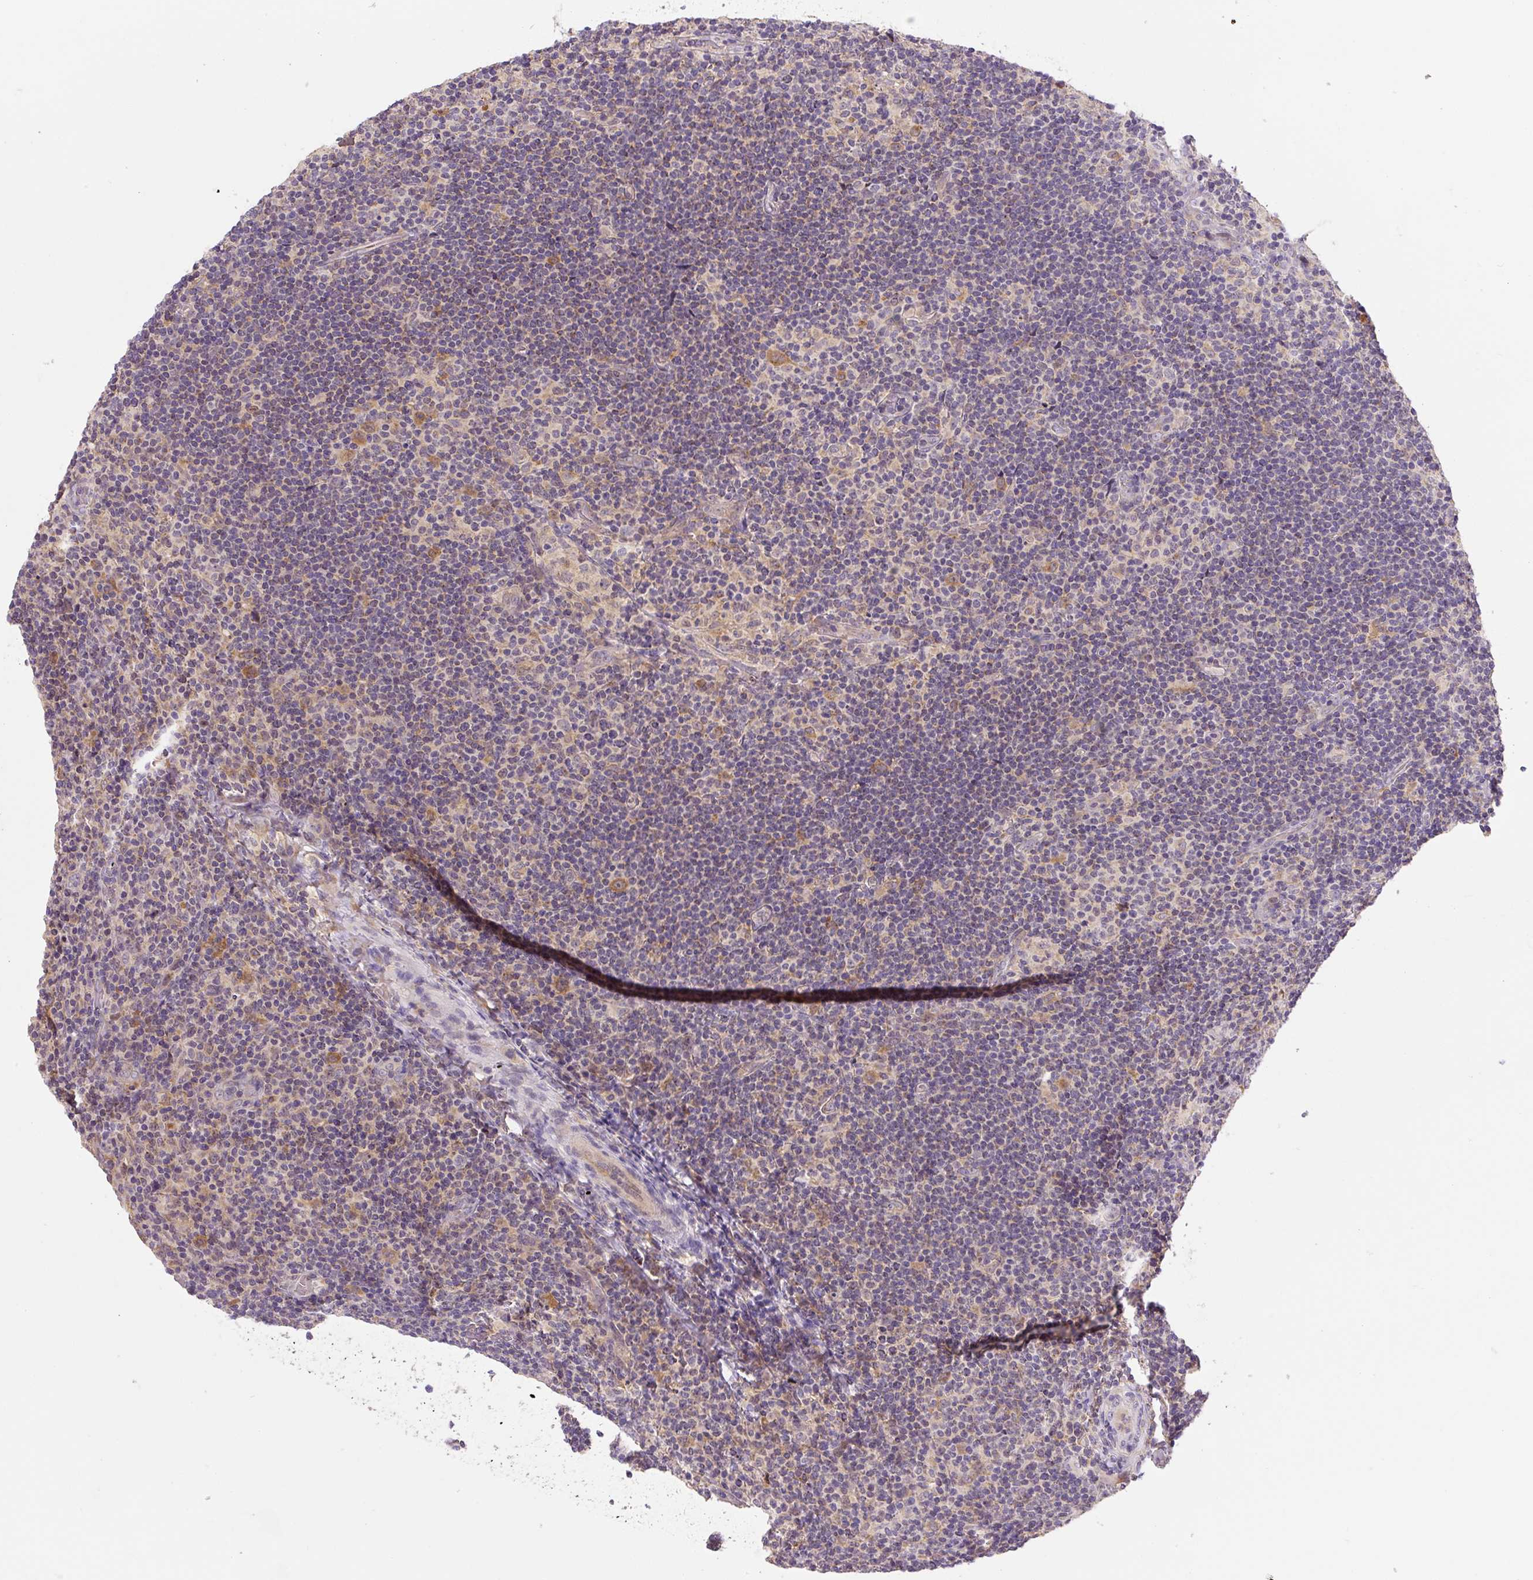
{"staining": {"intensity": "moderate", "quantity": "25%-75%", "location": "cytoplasmic/membranous"}, "tissue": "lymphoma", "cell_type": "Tumor cells", "image_type": "cancer", "snomed": [{"axis": "morphology", "description": "Hodgkin's disease, NOS"}, {"axis": "topography", "description": "Lymph node"}], "caption": "Immunohistochemical staining of lymphoma shows medium levels of moderate cytoplasmic/membranous positivity in about 25%-75% of tumor cells.", "gene": "PLA2G4A", "patient": {"sex": "female", "age": 57}}